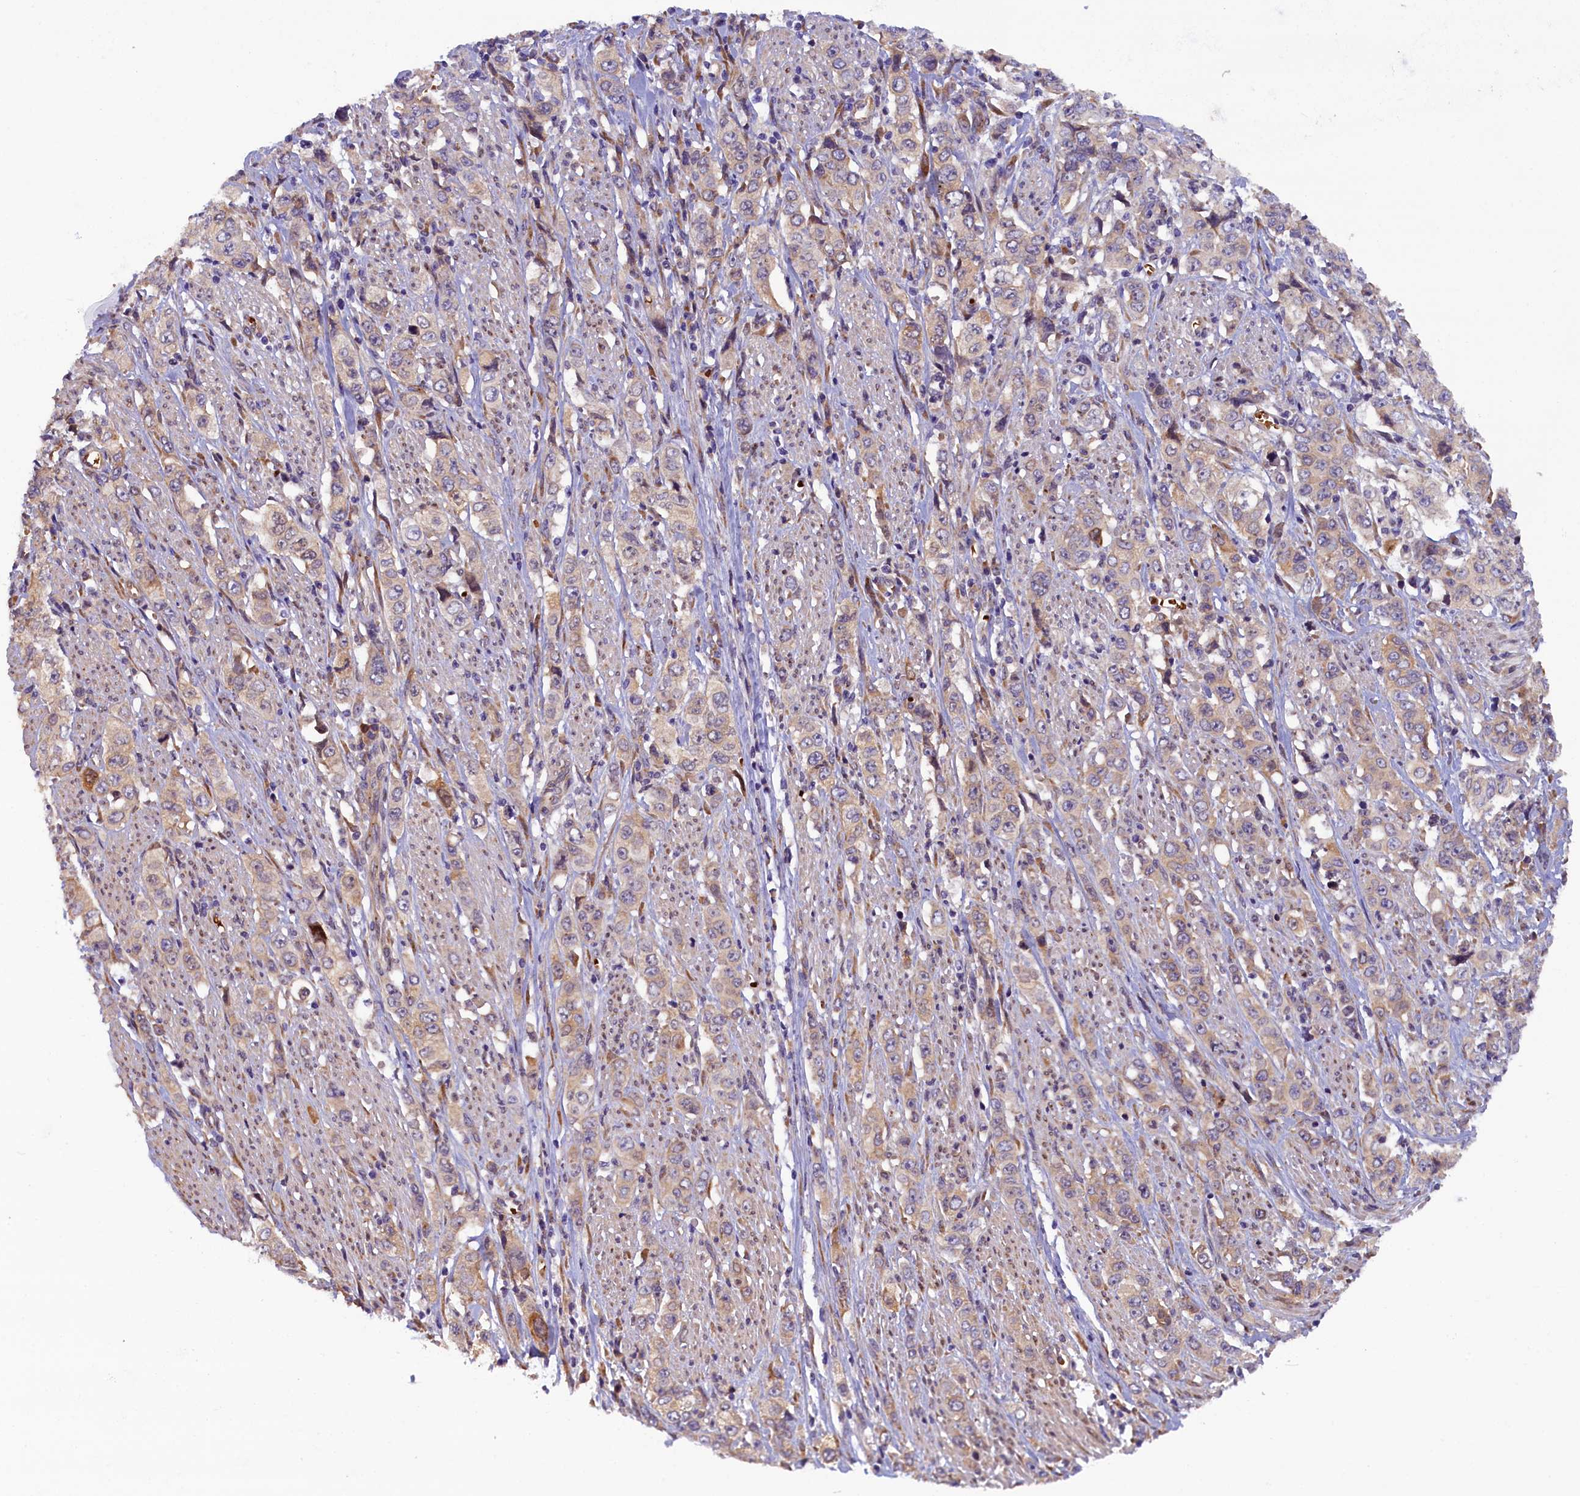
{"staining": {"intensity": "weak", "quantity": "25%-75%", "location": "cytoplasmic/membranous"}, "tissue": "stomach cancer", "cell_type": "Tumor cells", "image_type": "cancer", "snomed": [{"axis": "morphology", "description": "Adenocarcinoma, NOS"}, {"axis": "topography", "description": "Stomach, upper"}], "caption": "Tumor cells demonstrate low levels of weak cytoplasmic/membranous positivity in about 25%-75% of cells in human adenocarcinoma (stomach). The staining was performed using DAB, with brown indicating positive protein expression. Nuclei are stained blue with hematoxylin.", "gene": "CCDC9B", "patient": {"sex": "male", "age": 62}}